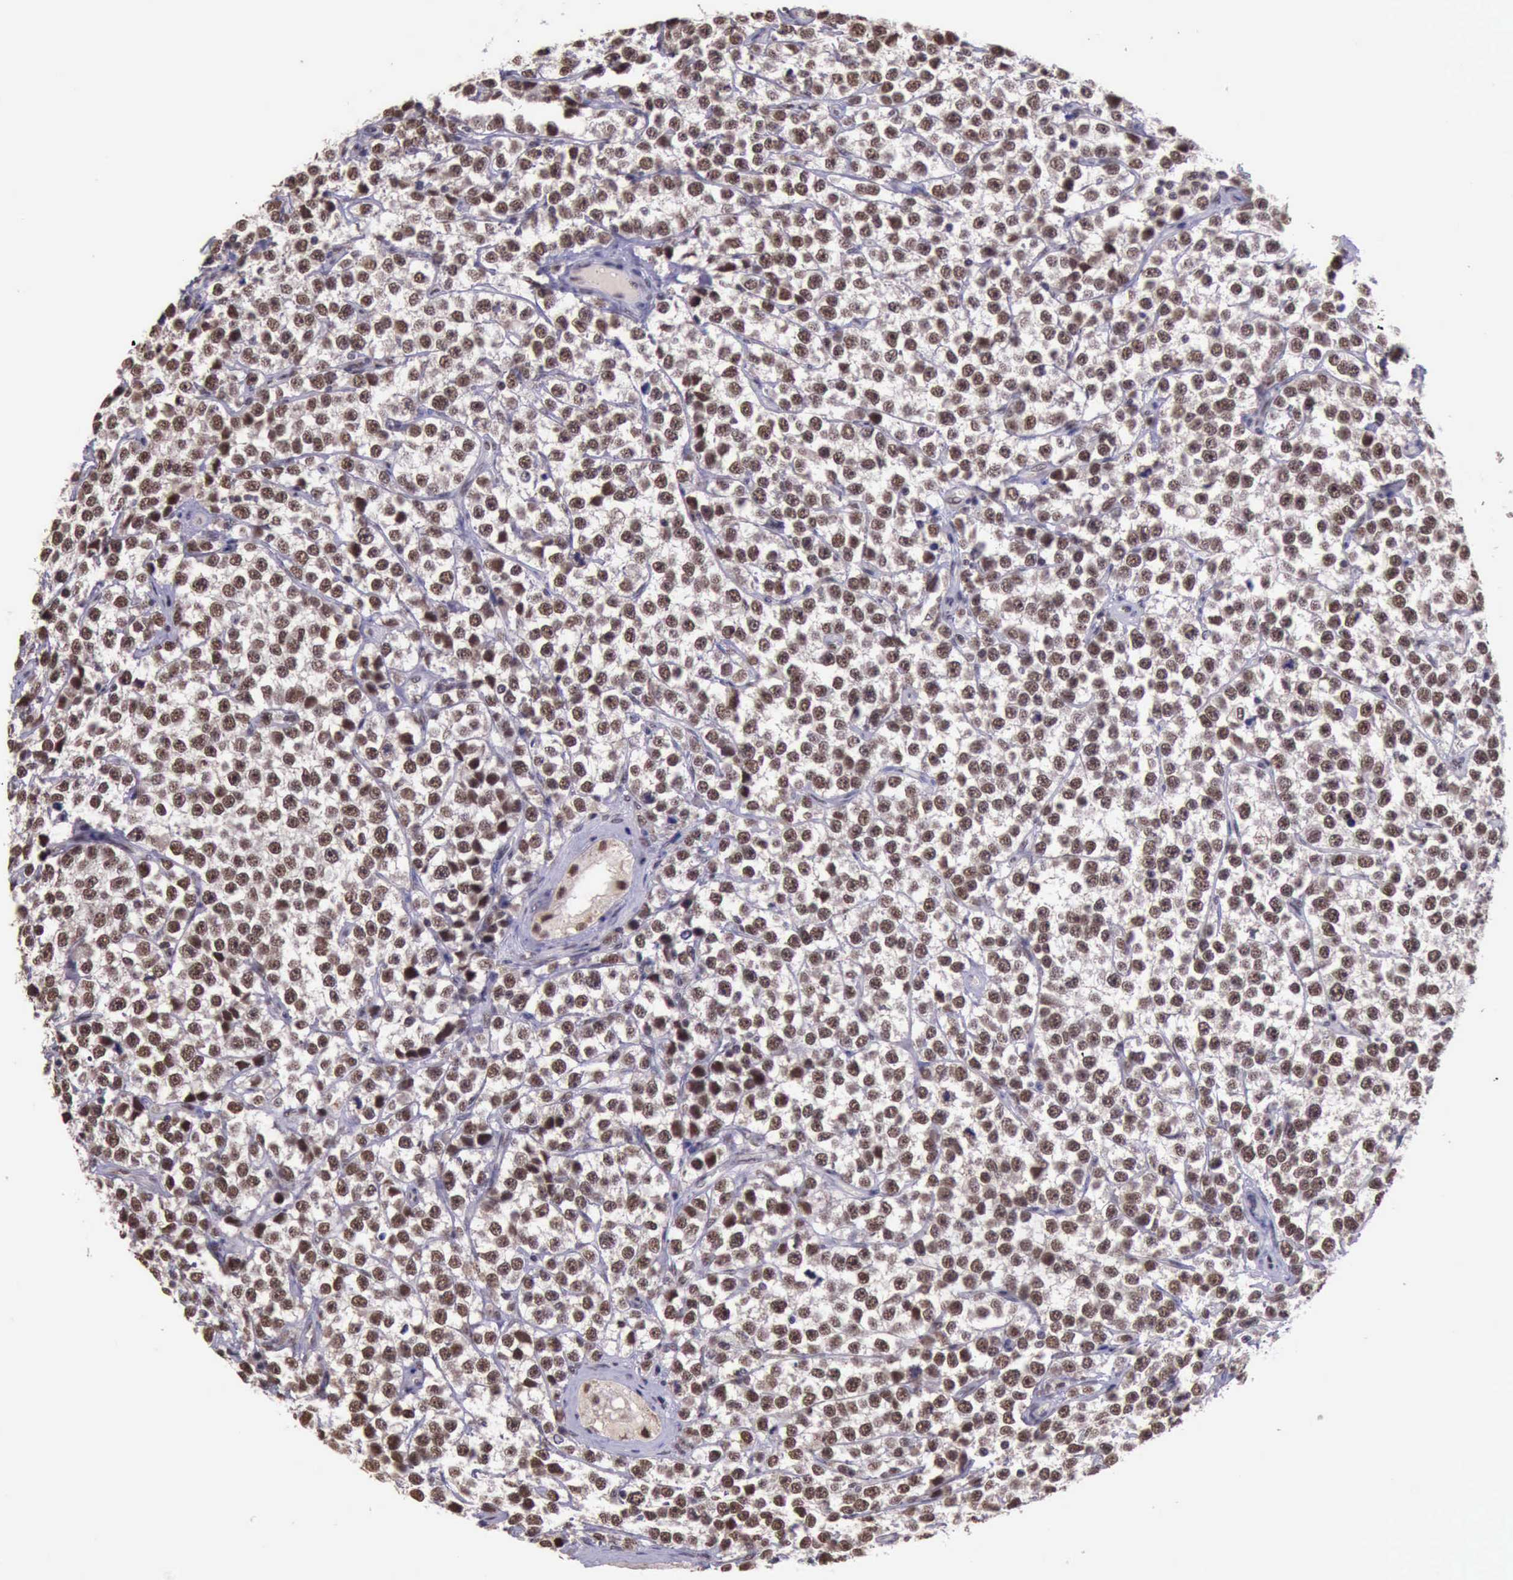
{"staining": {"intensity": "strong", "quantity": ">75%", "location": "nuclear"}, "tissue": "testis cancer", "cell_type": "Tumor cells", "image_type": "cancer", "snomed": [{"axis": "morphology", "description": "Seminoma, NOS"}, {"axis": "topography", "description": "Testis"}], "caption": "Immunohistochemical staining of human seminoma (testis) exhibits strong nuclear protein expression in approximately >75% of tumor cells. (DAB (3,3'-diaminobenzidine) IHC, brown staining for protein, blue staining for nuclei).", "gene": "PRPF39", "patient": {"sex": "male", "age": 25}}